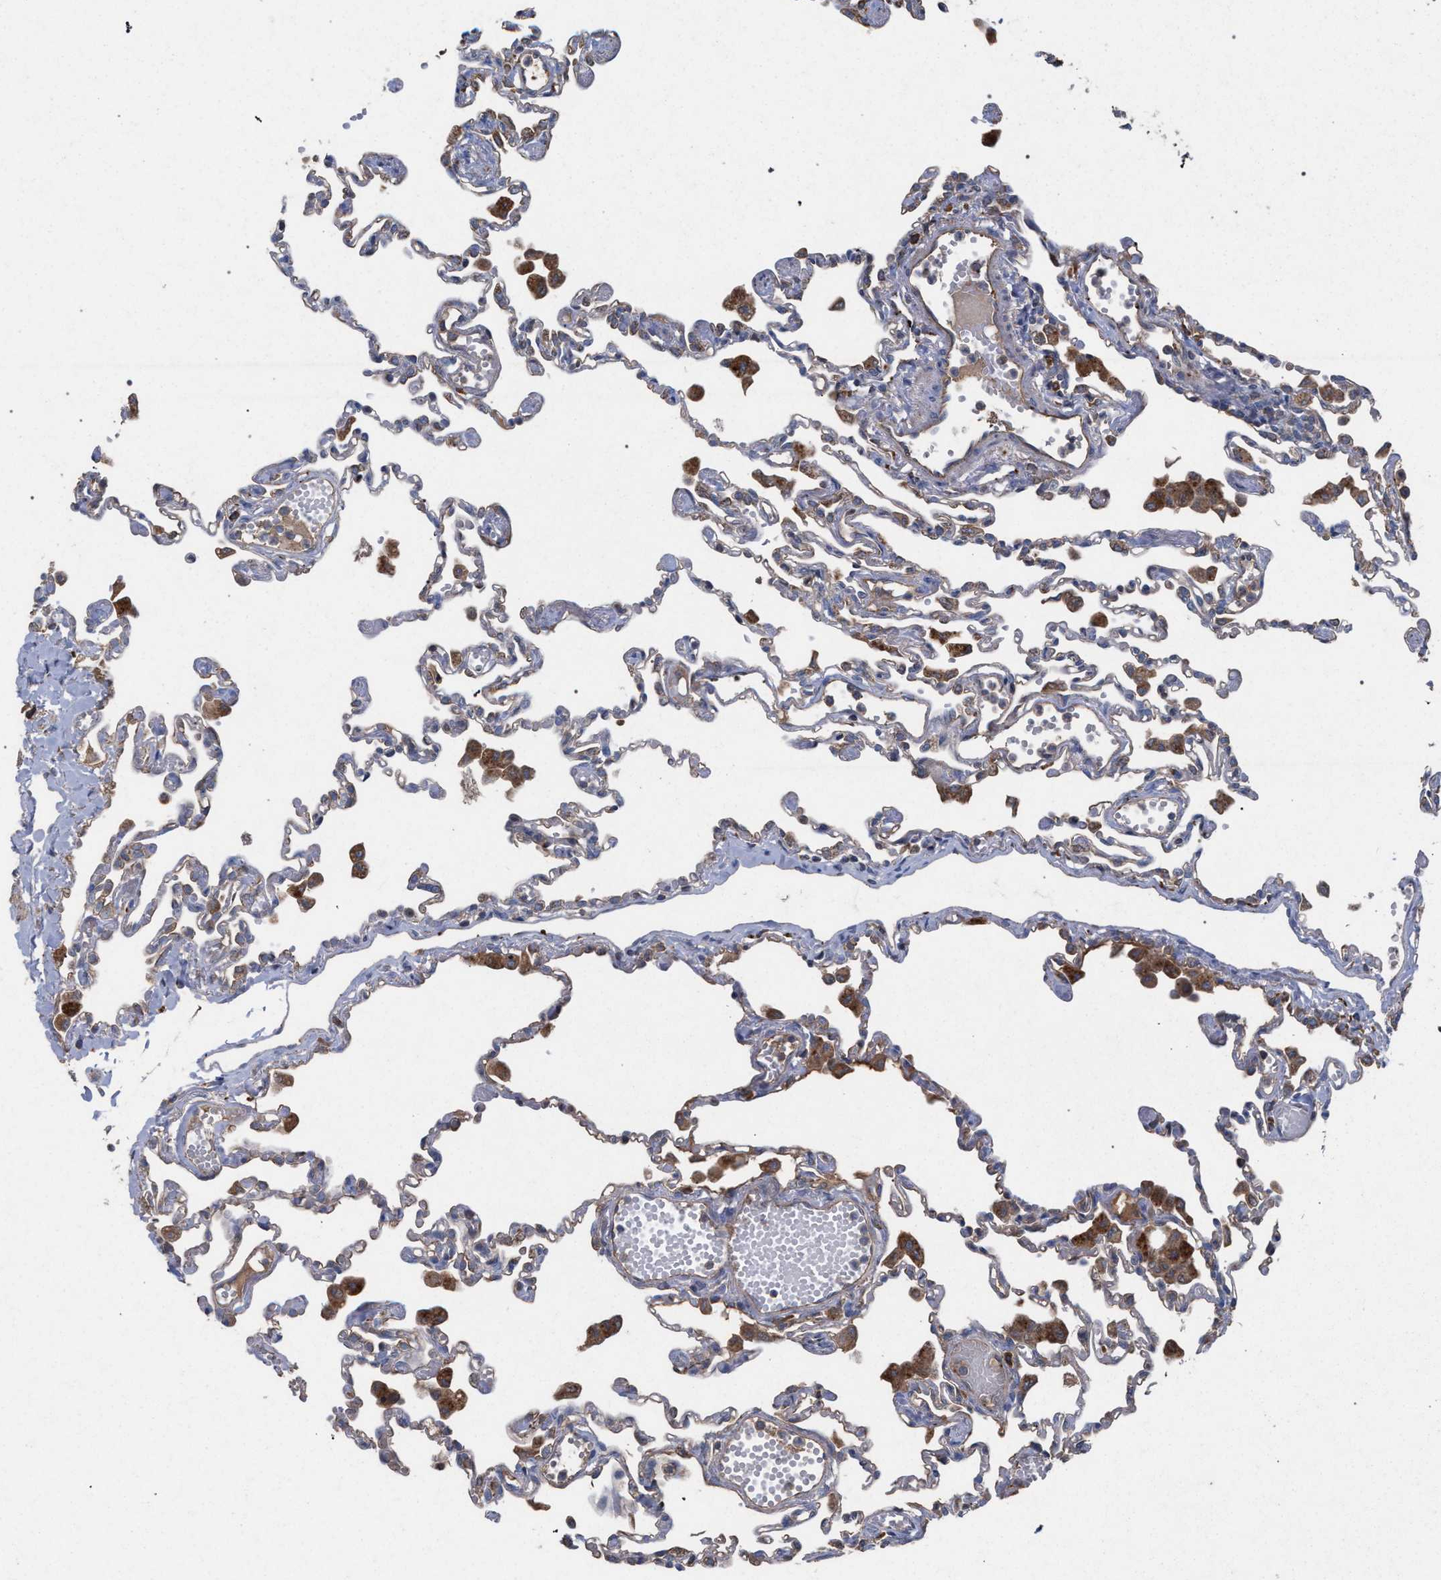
{"staining": {"intensity": "weak", "quantity": "<25%", "location": "cytoplasmic/membranous"}, "tissue": "lung", "cell_type": "Alveolar cells", "image_type": "normal", "snomed": [{"axis": "morphology", "description": "Normal tissue, NOS"}, {"axis": "topography", "description": "Bronchus"}, {"axis": "topography", "description": "Lung"}], "caption": "DAB immunohistochemical staining of unremarkable human lung reveals no significant staining in alveolar cells.", "gene": "BCL2L12", "patient": {"sex": "female", "age": 49}}